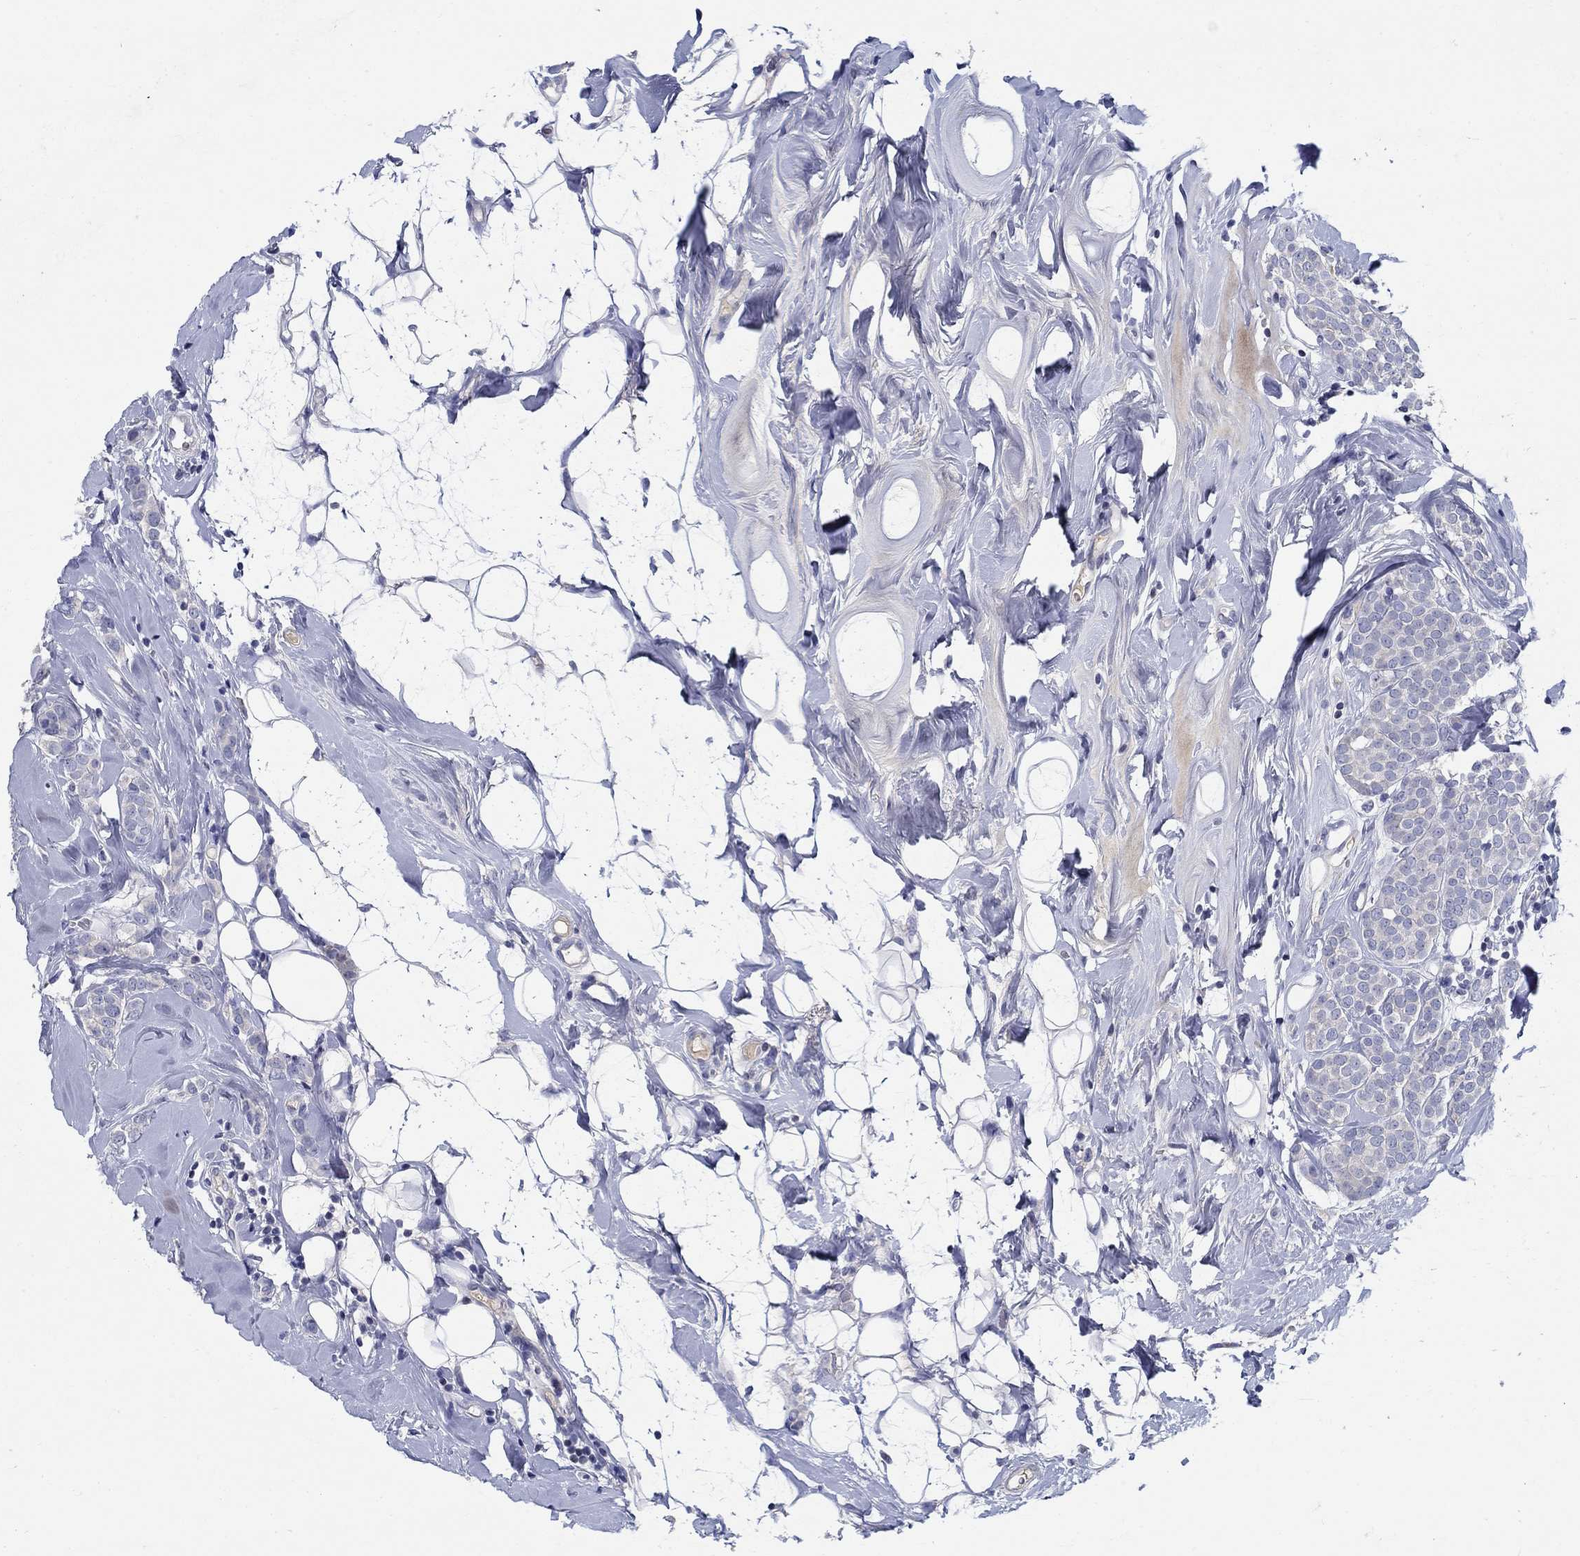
{"staining": {"intensity": "negative", "quantity": "none", "location": "none"}, "tissue": "breast cancer", "cell_type": "Tumor cells", "image_type": "cancer", "snomed": [{"axis": "morphology", "description": "Lobular carcinoma"}, {"axis": "topography", "description": "Breast"}], "caption": "High magnification brightfield microscopy of breast cancer stained with DAB (brown) and counterstained with hematoxylin (blue): tumor cells show no significant expression. (IHC, brightfield microscopy, high magnification).", "gene": "CRYGD", "patient": {"sex": "female", "age": 49}}